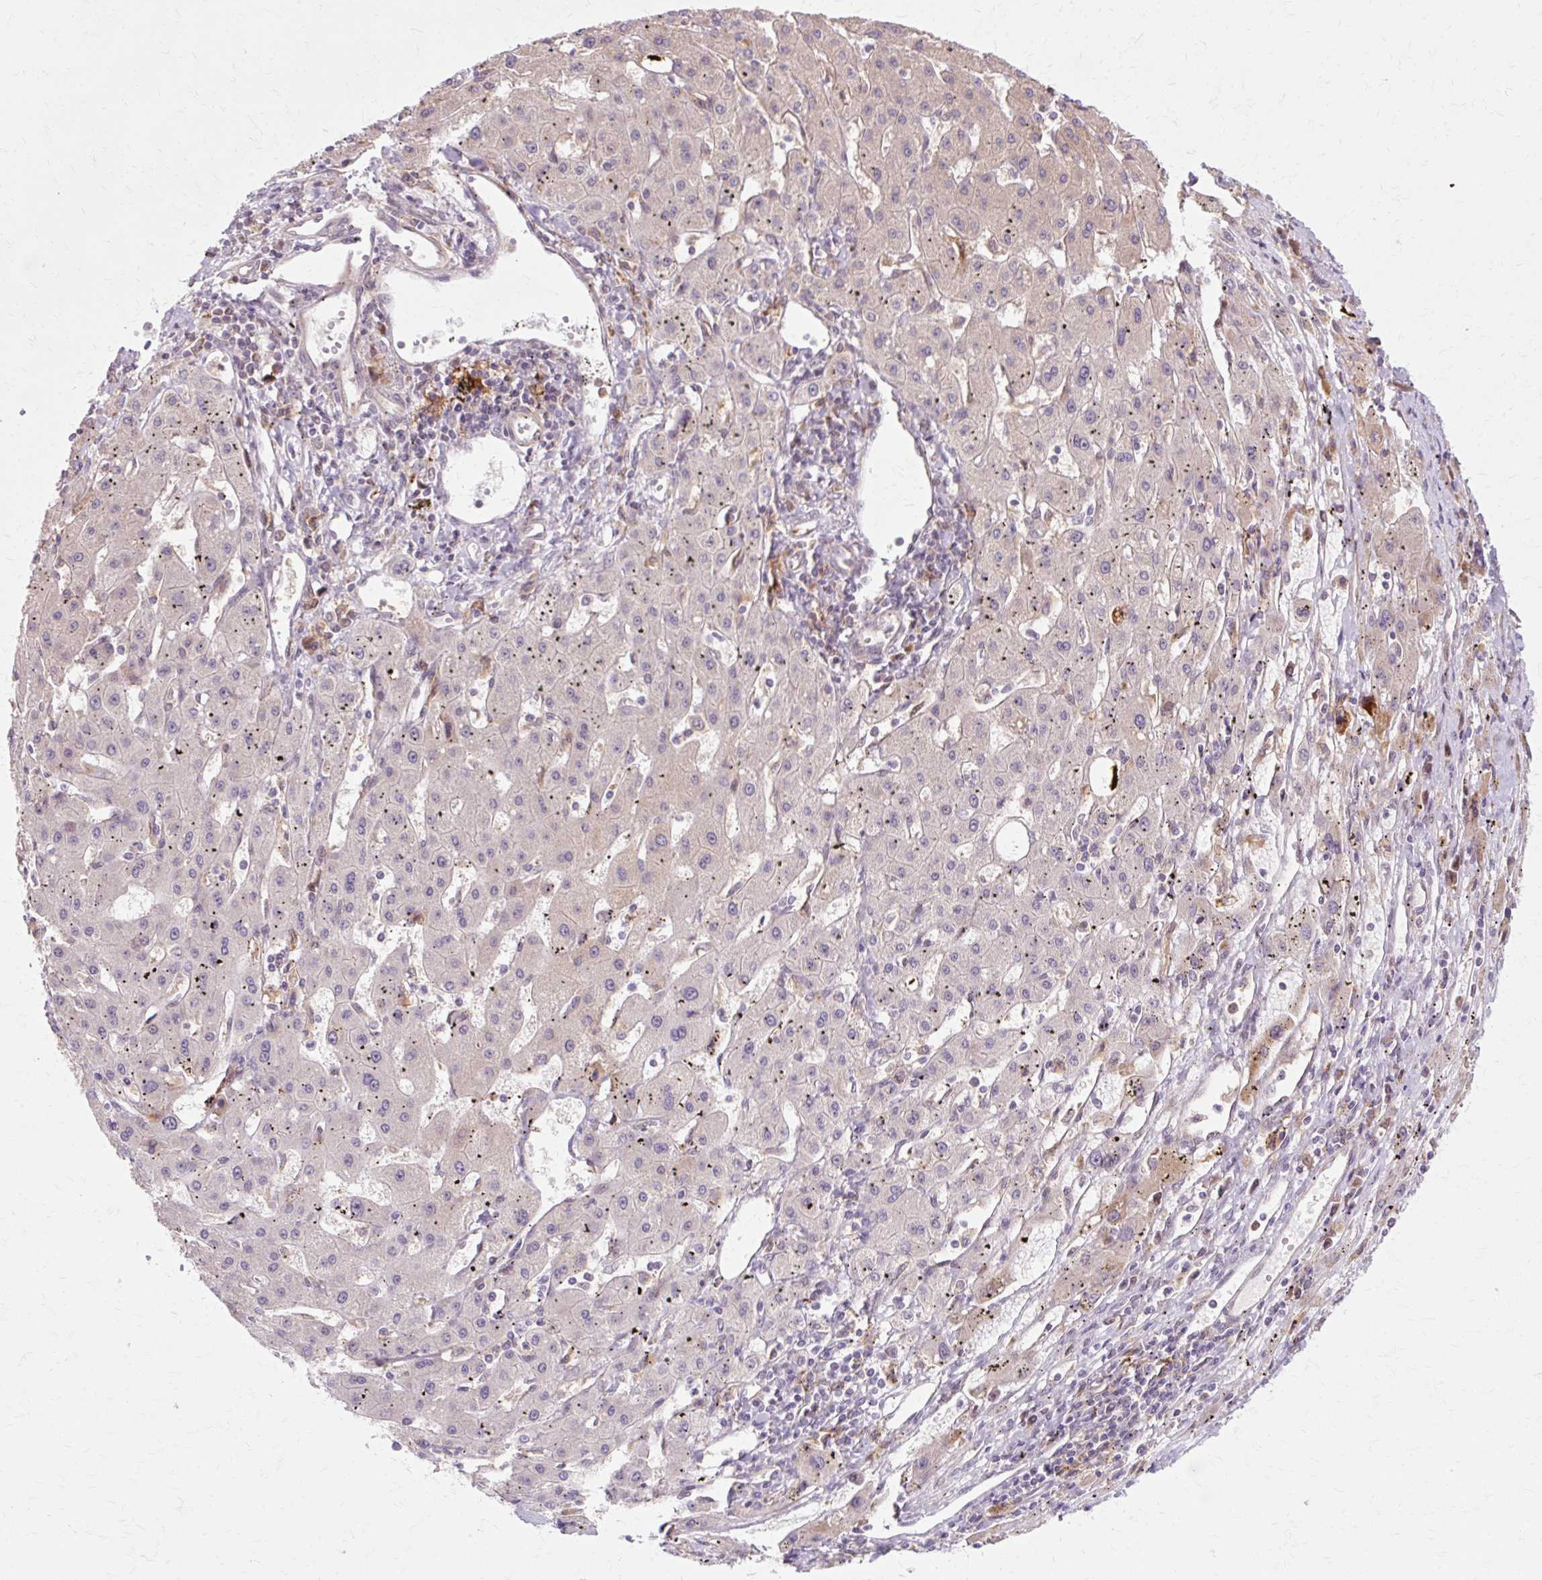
{"staining": {"intensity": "negative", "quantity": "none", "location": "none"}, "tissue": "liver cancer", "cell_type": "Tumor cells", "image_type": "cancer", "snomed": [{"axis": "morphology", "description": "Carcinoma, Hepatocellular, NOS"}, {"axis": "topography", "description": "Liver"}], "caption": "A photomicrograph of hepatocellular carcinoma (liver) stained for a protein exhibits no brown staining in tumor cells.", "gene": "GEMIN2", "patient": {"sex": "male", "age": 72}}